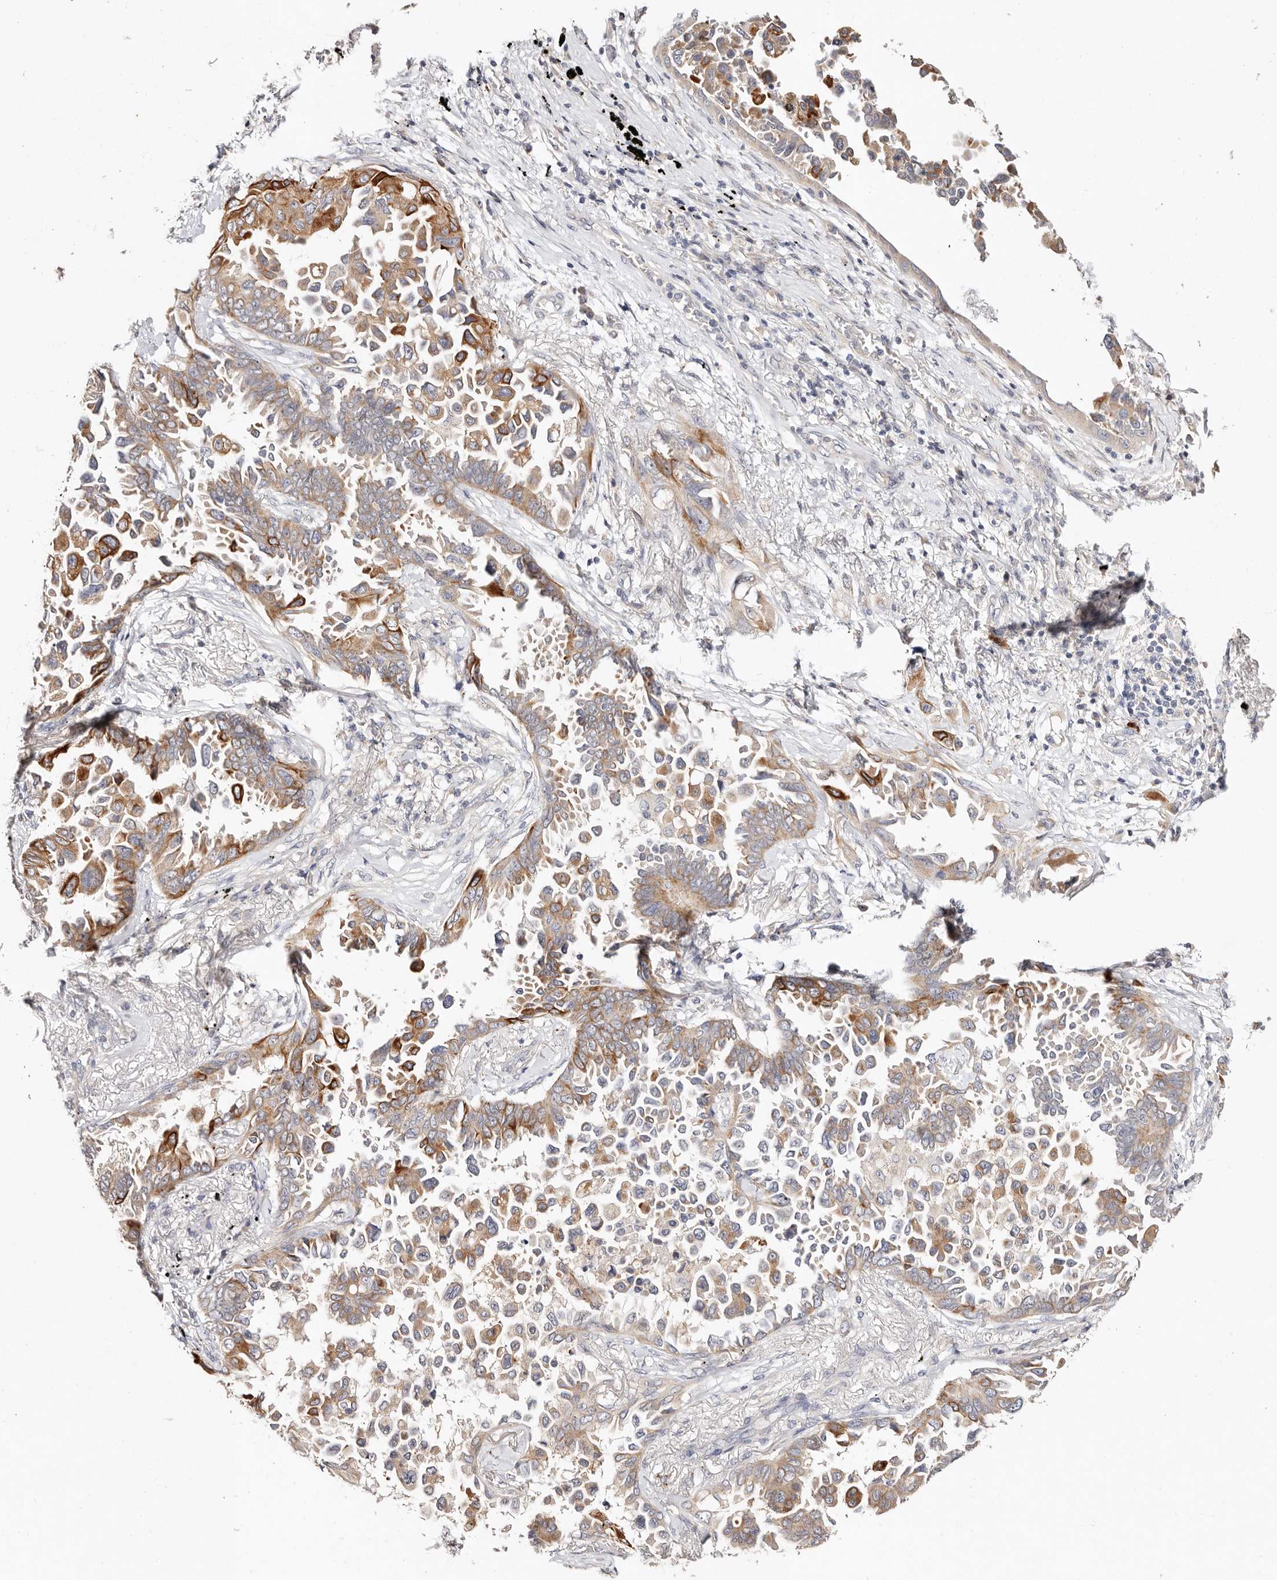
{"staining": {"intensity": "moderate", "quantity": "25%-75%", "location": "cytoplasmic/membranous"}, "tissue": "lung cancer", "cell_type": "Tumor cells", "image_type": "cancer", "snomed": [{"axis": "morphology", "description": "Adenocarcinoma, NOS"}, {"axis": "topography", "description": "Lung"}], "caption": "Human adenocarcinoma (lung) stained for a protein (brown) shows moderate cytoplasmic/membranous positive expression in approximately 25%-75% of tumor cells.", "gene": "VIPAS39", "patient": {"sex": "female", "age": 67}}